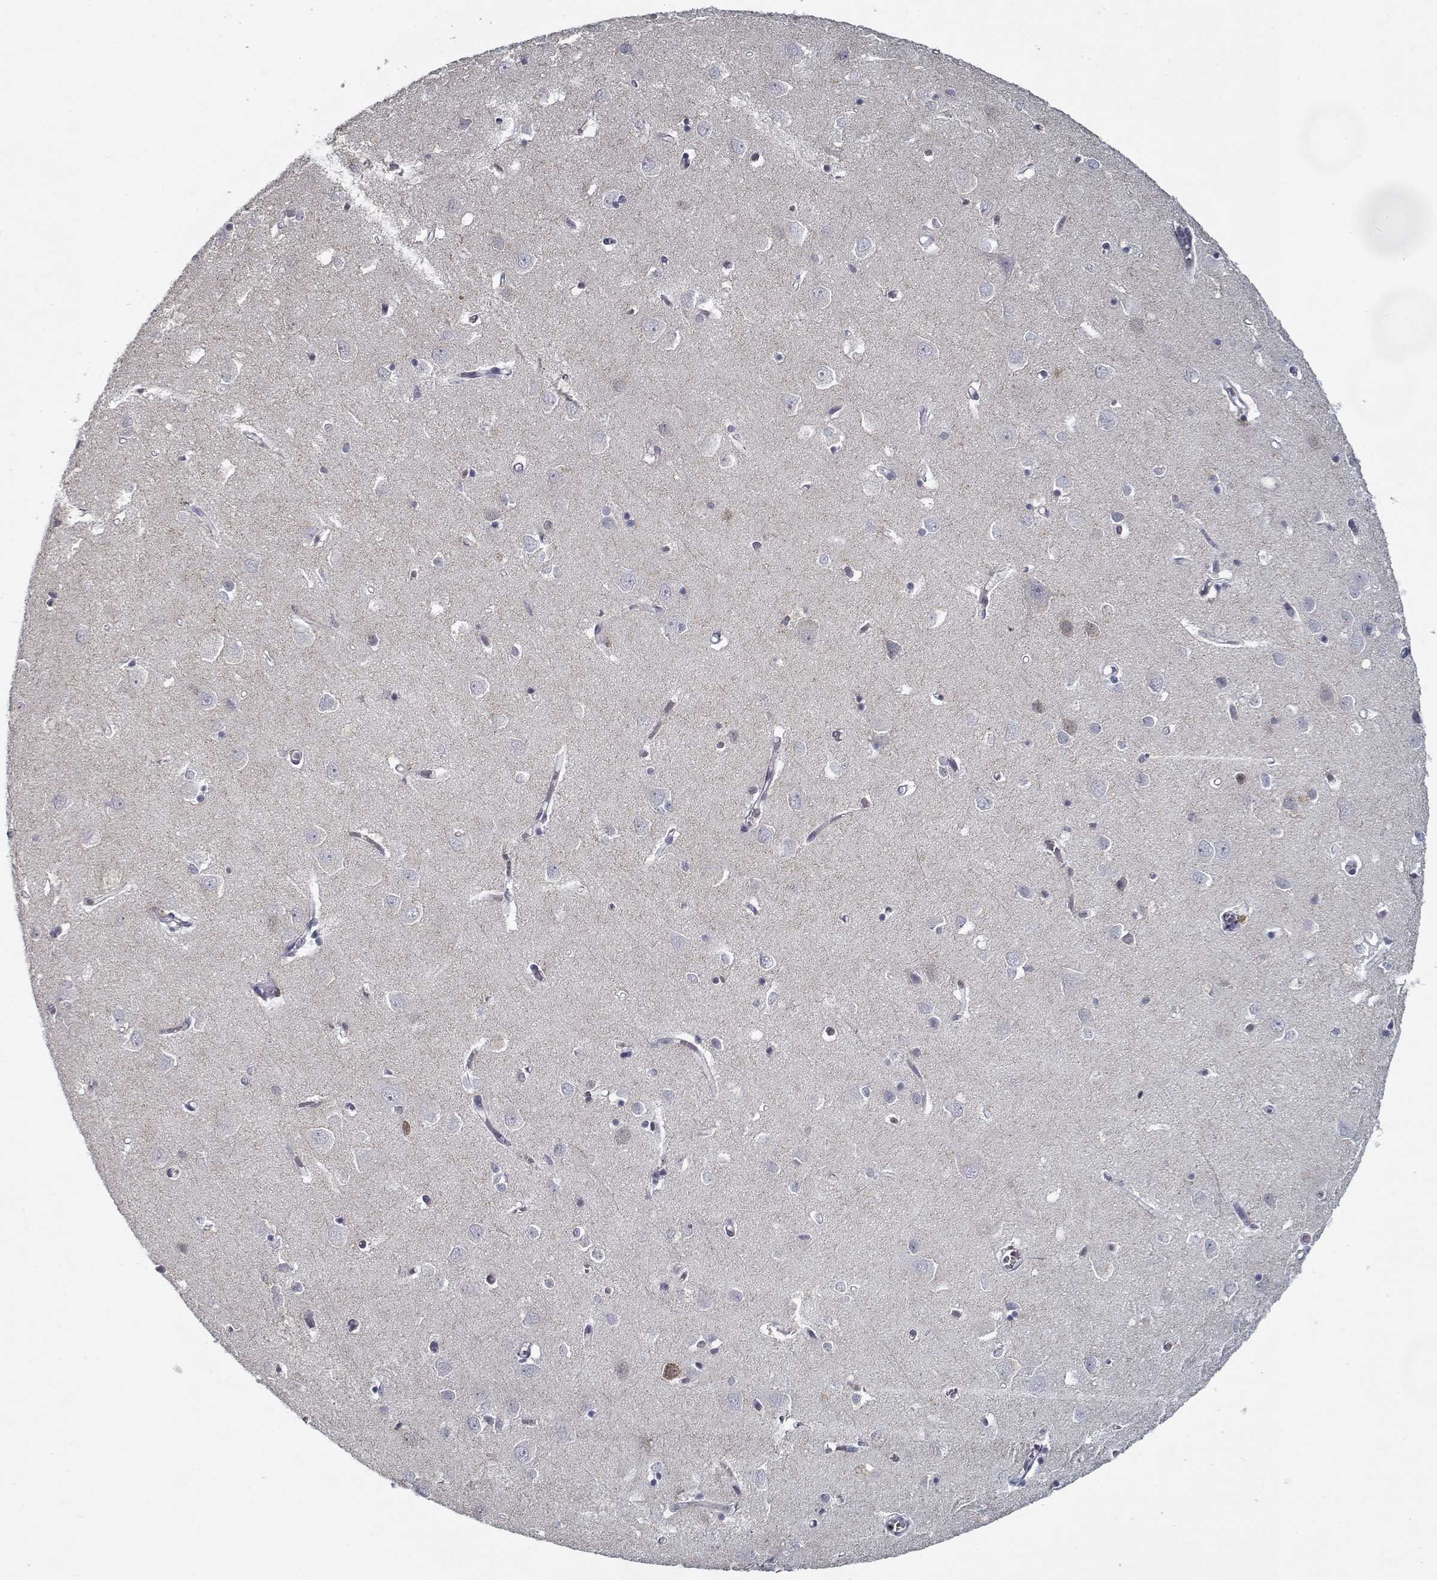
{"staining": {"intensity": "negative", "quantity": "none", "location": "none"}, "tissue": "cerebral cortex", "cell_type": "Endothelial cells", "image_type": "normal", "snomed": [{"axis": "morphology", "description": "Normal tissue, NOS"}, {"axis": "topography", "description": "Cerebral cortex"}], "caption": "Immunohistochemical staining of normal cerebral cortex exhibits no significant positivity in endothelial cells.", "gene": "GAD2", "patient": {"sex": "male", "age": 70}}